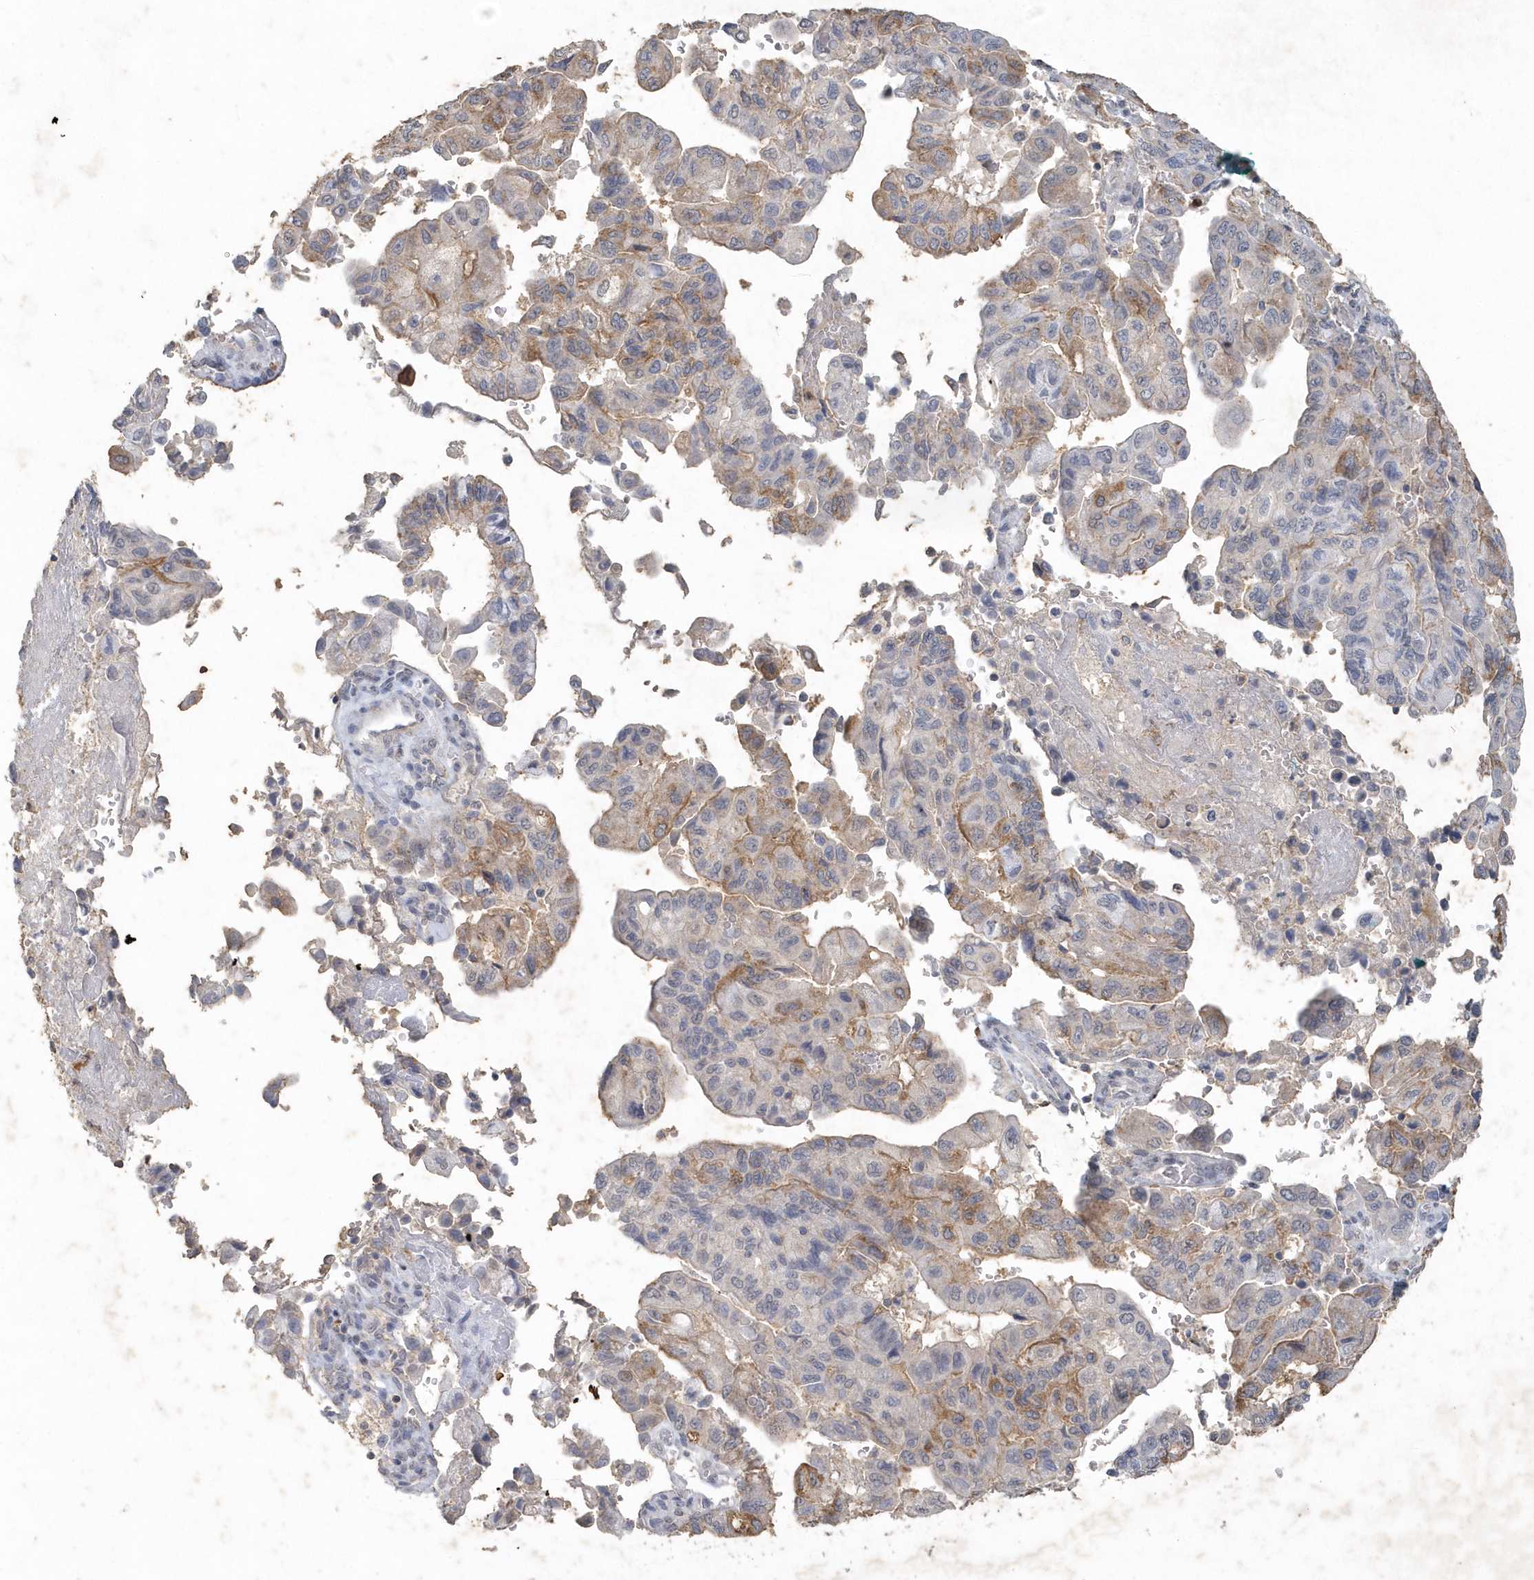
{"staining": {"intensity": "moderate", "quantity": "25%-75%", "location": "cytoplasmic/membranous"}, "tissue": "pancreatic cancer", "cell_type": "Tumor cells", "image_type": "cancer", "snomed": [{"axis": "morphology", "description": "Adenocarcinoma, NOS"}, {"axis": "topography", "description": "Pancreas"}], "caption": "Protein expression analysis of human pancreatic cancer reveals moderate cytoplasmic/membranous staining in about 25%-75% of tumor cells.", "gene": "PDCD1", "patient": {"sex": "male", "age": 51}}